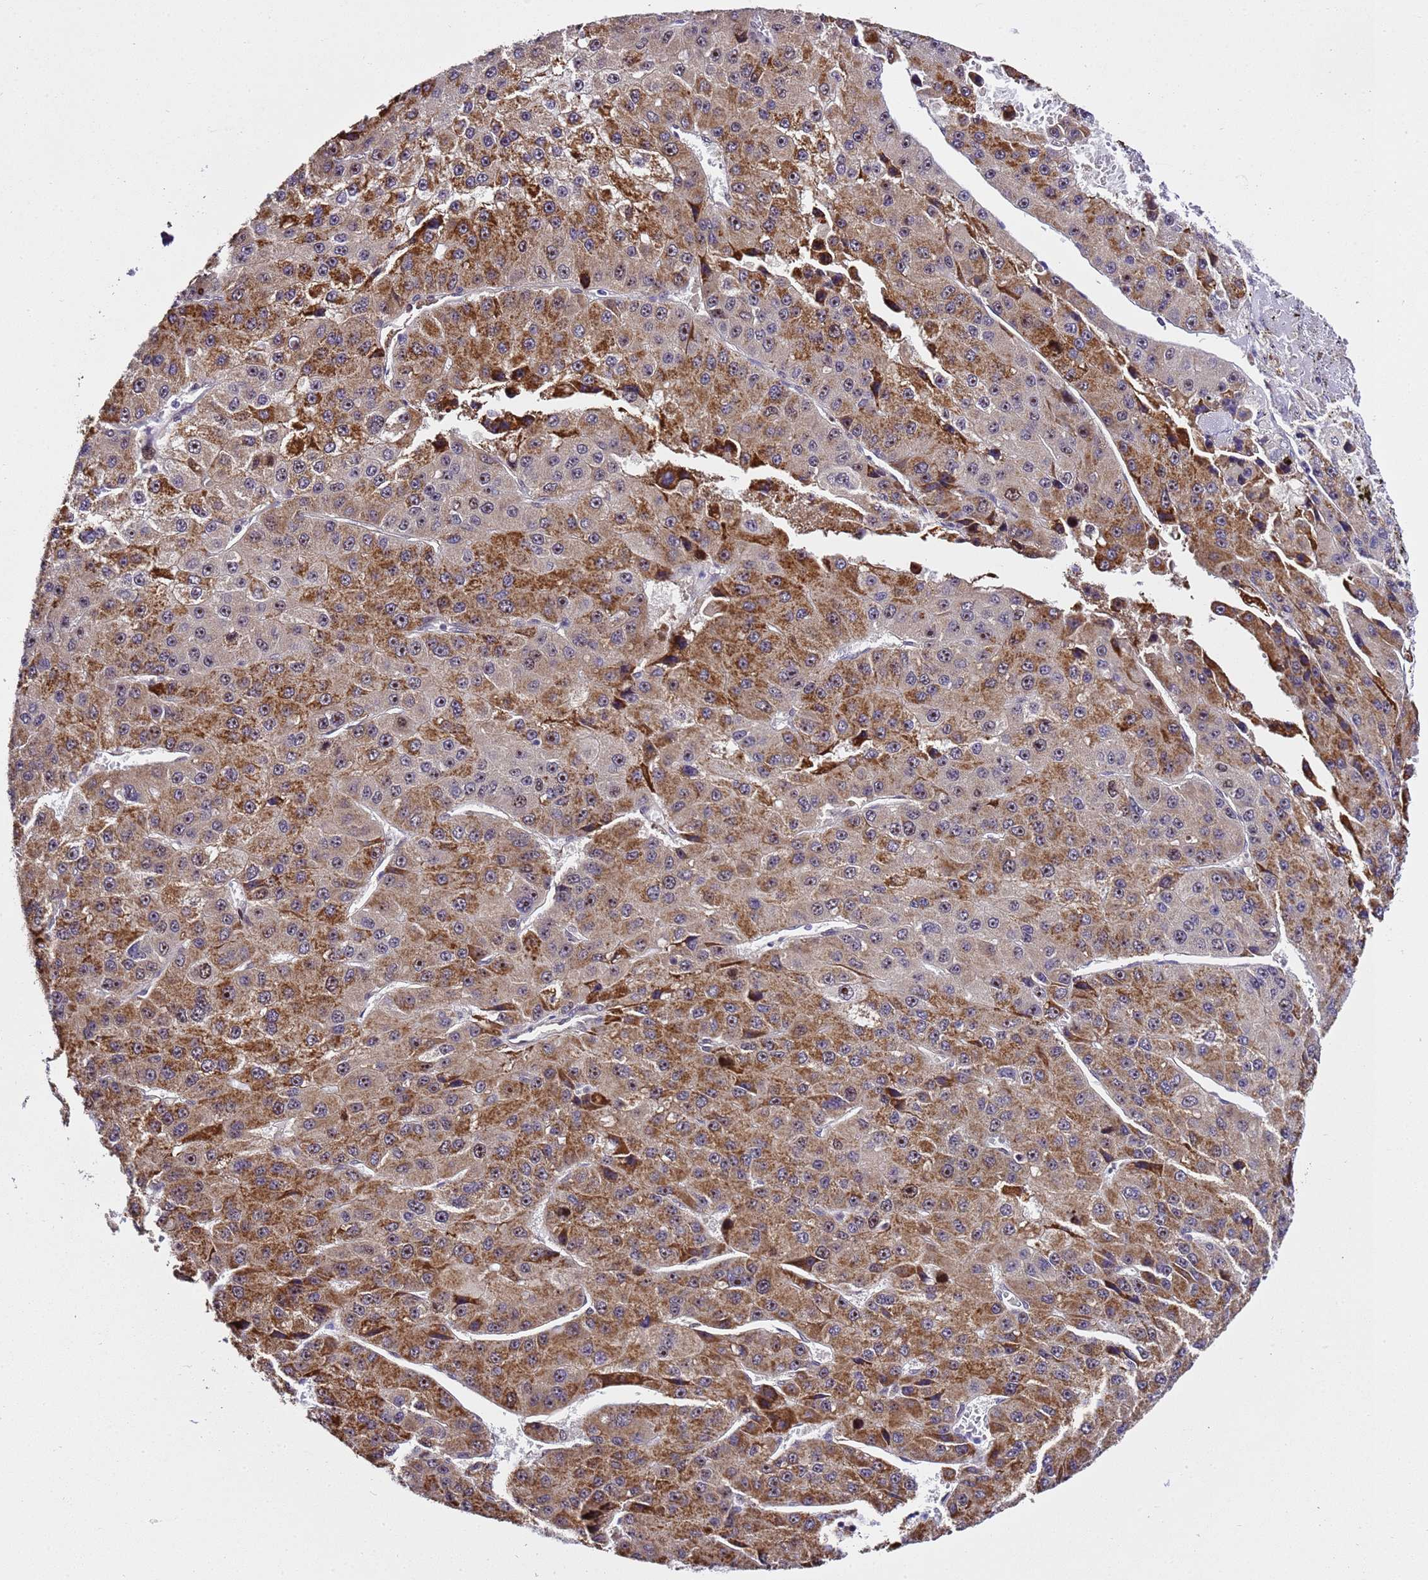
{"staining": {"intensity": "moderate", "quantity": ">75%", "location": "cytoplasmic/membranous,nuclear"}, "tissue": "liver cancer", "cell_type": "Tumor cells", "image_type": "cancer", "snomed": [{"axis": "morphology", "description": "Carcinoma, Hepatocellular, NOS"}, {"axis": "topography", "description": "Liver"}], "caption": "This micrograph reveals immunohistochemistry (IHC) staining of human liver hepatocellular carcinoma, with medium moderate cytoplasmic/membranous and nuclear expression in about >75% of tumor cells.", "gene": "SLX4IP", "patient": {"sex": "female", "age": 73}}